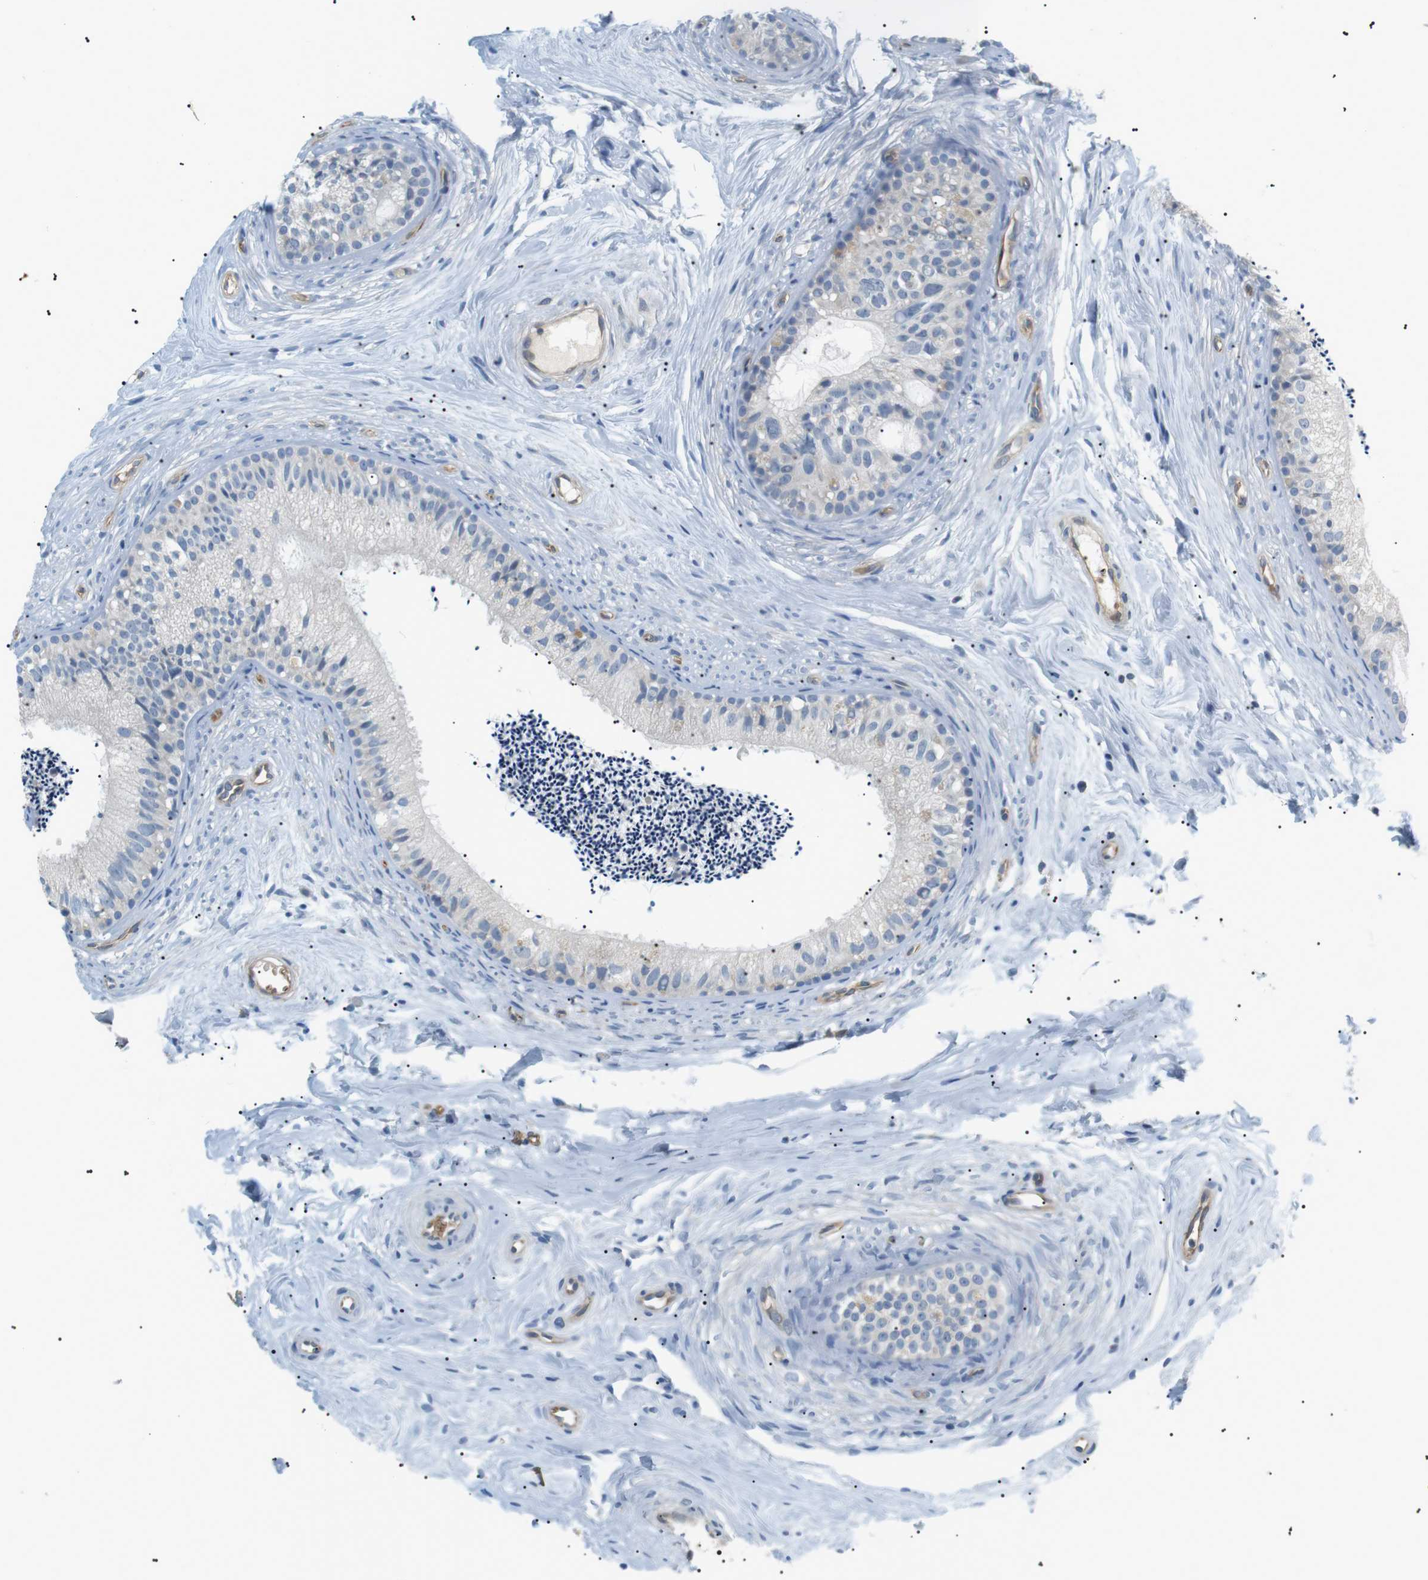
{"staining": {"intensity": "weak", "quantity": "<25%", "location": "cytoplasmic/membranous"}, "tissue": "epididymis", "cell_type": "Glandular cells", "image_type": "normal", "snomed": [{"axis": "morphology", "description": "Normal tissue, NOS"}, {"axis": "topography", "description": "Epididymis"}], "caption": "DAB immunohistochemical staining of benign human epididymis demonstrates no significant staining in glandular cells.", "gene": "ADCY10", "patient": {"sex": "male", "age": 56}}